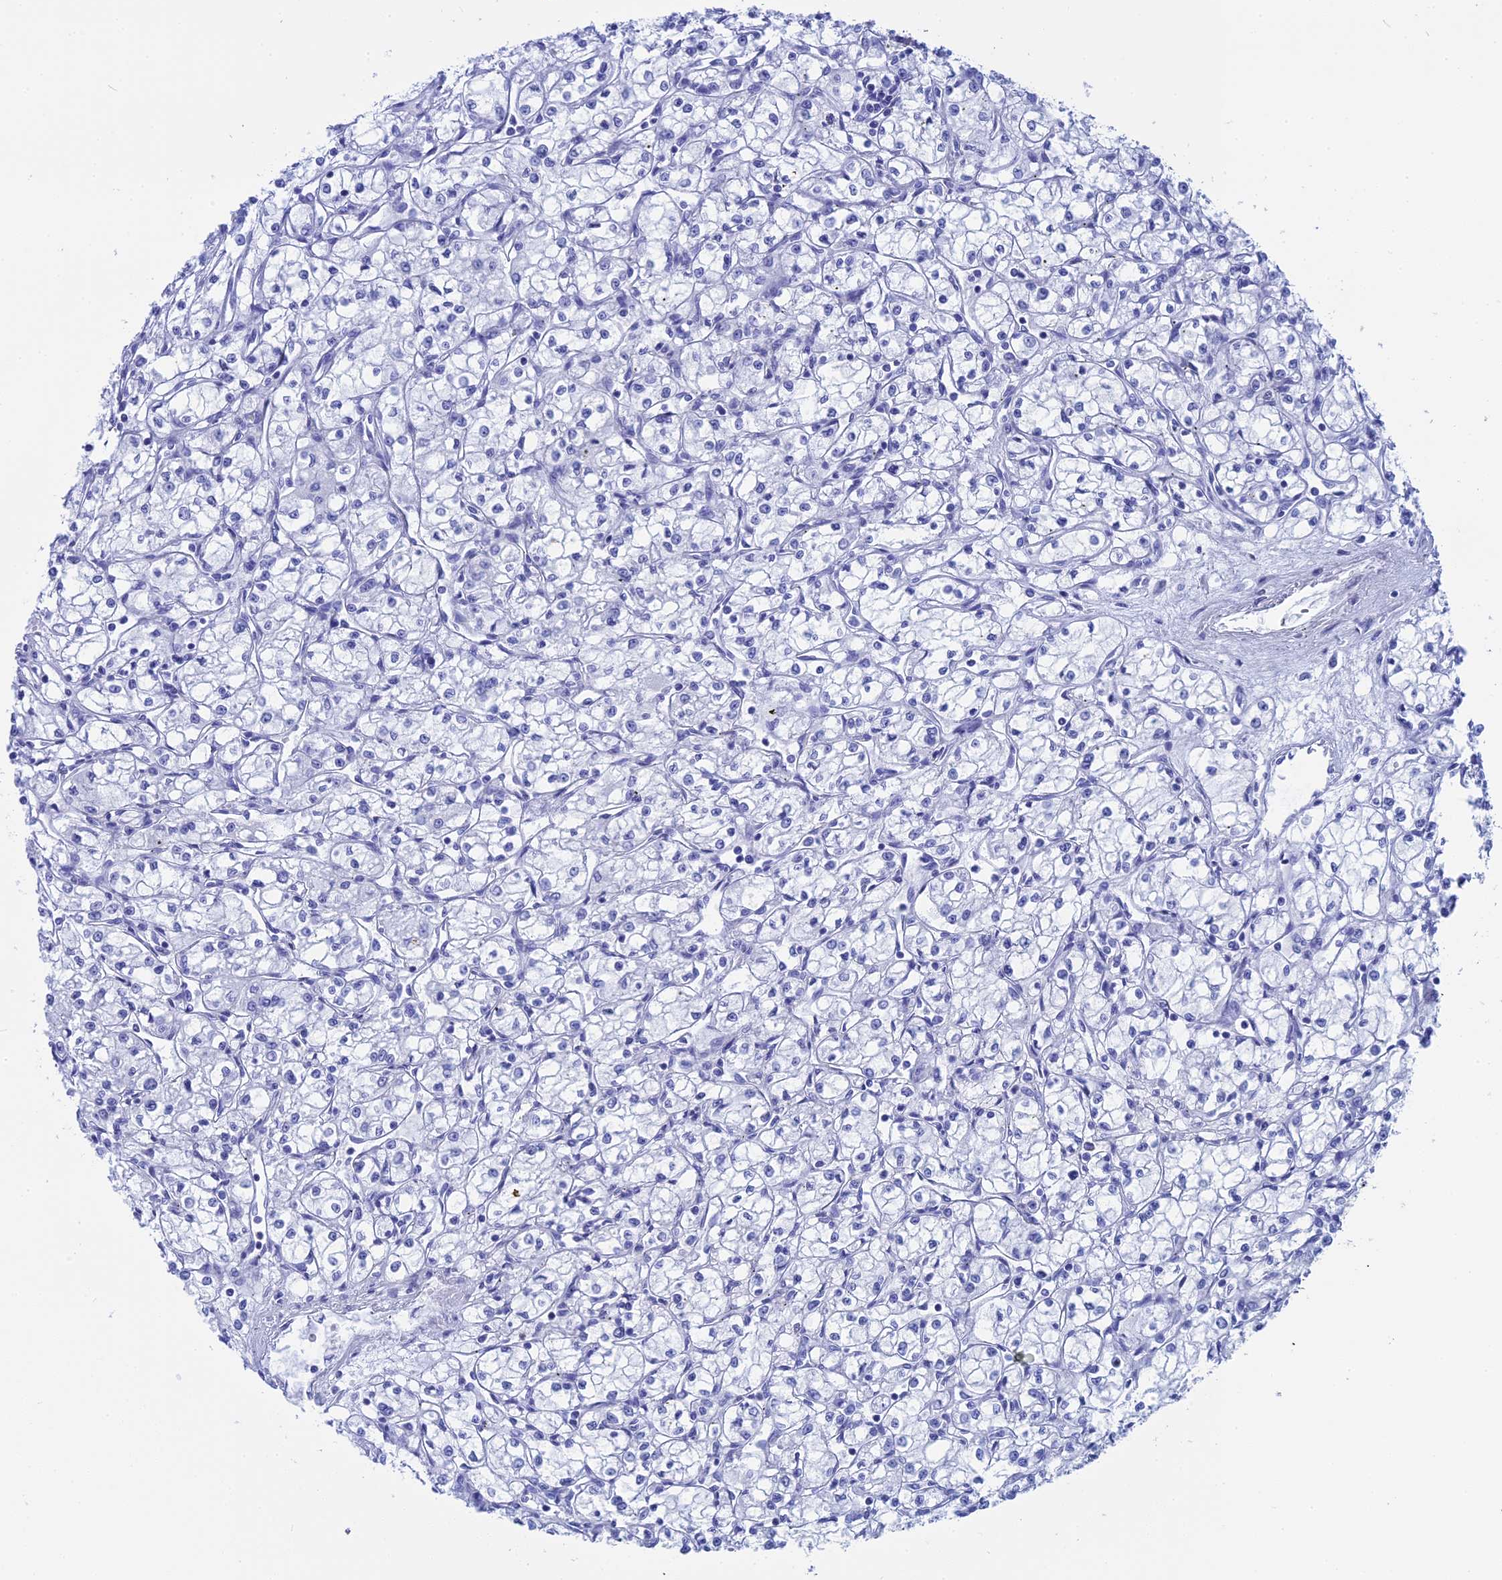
{"staining": {"intensity": "negative", "quantity": "none", "location": "none"}, "tissue": "renal cancer", "cell_type": "Tumor cells", "image_type": "cancer", "snomed": [{"axis": "morphology", "description": "Adenocarcinoma, NOS"}, {"axis": "topography", "description": "Kidney"}], "caption": "This is a histopathology image of IHC staining of adenocarcinoma (renal), which shows no expression in tumor cells.", "gene": "TEX101", "patient": {"sex": "male", "age": 59}}